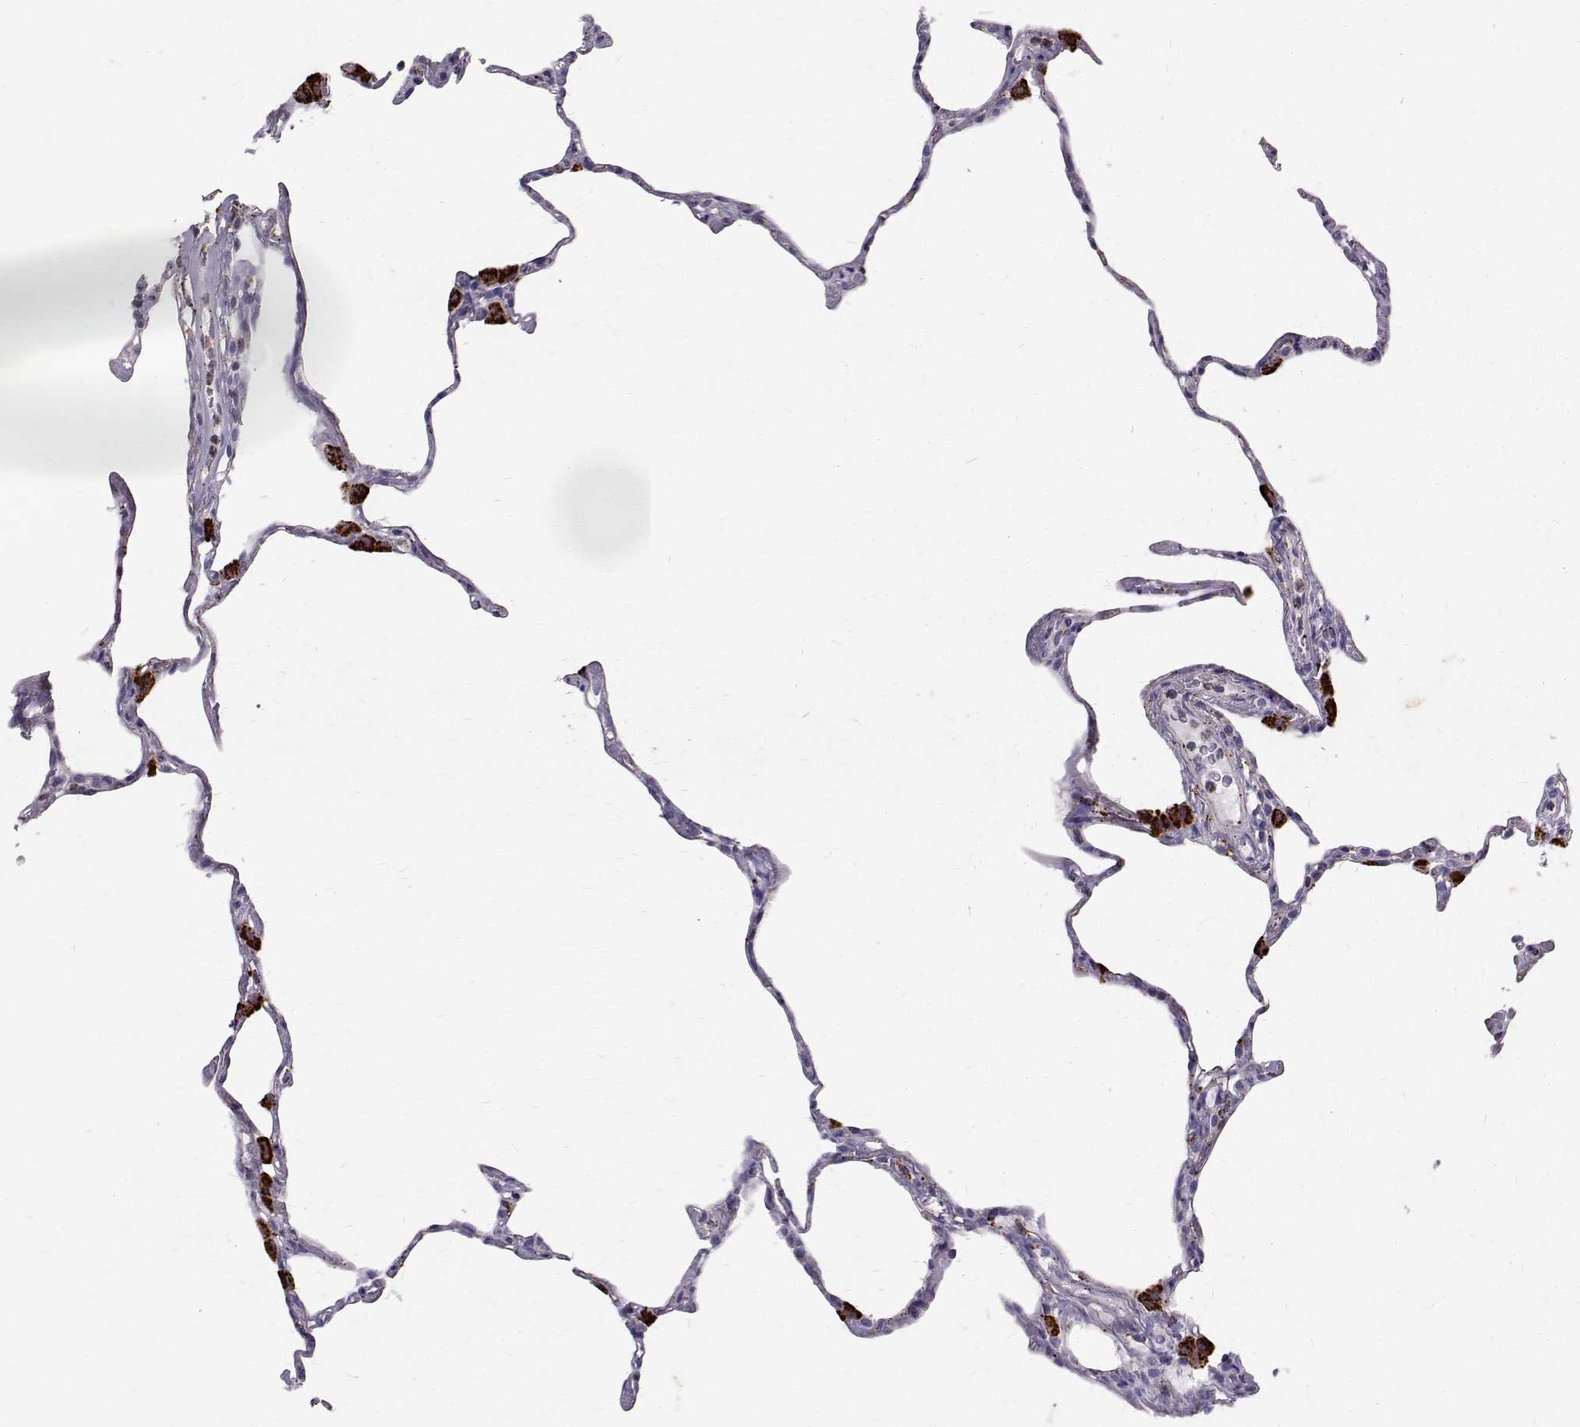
{"staining": {"intensity": "negative", "quantity": "none", "location": "none"}, "tissue": "lung", "cell_type": "Alveolar cells", "image_type": "normal", "snomed": [{"axis": "morphology", "description": "Normal tissue, NOS"}, {"axis": "topography", "description": "Lung"}], "caption": "A high-resolution micrograph shows immunohistochemistry (IHC) staining of normal lung, which reveals no significant expression in alveolar cells. (Stains: DAB immunohistochemistry (IHC) with hematoxylin counter stain, Microscopy: brightfield microscopy at high magnification).", "gene": "TPP1", "patient": {"sex": "male", "age": 65}}